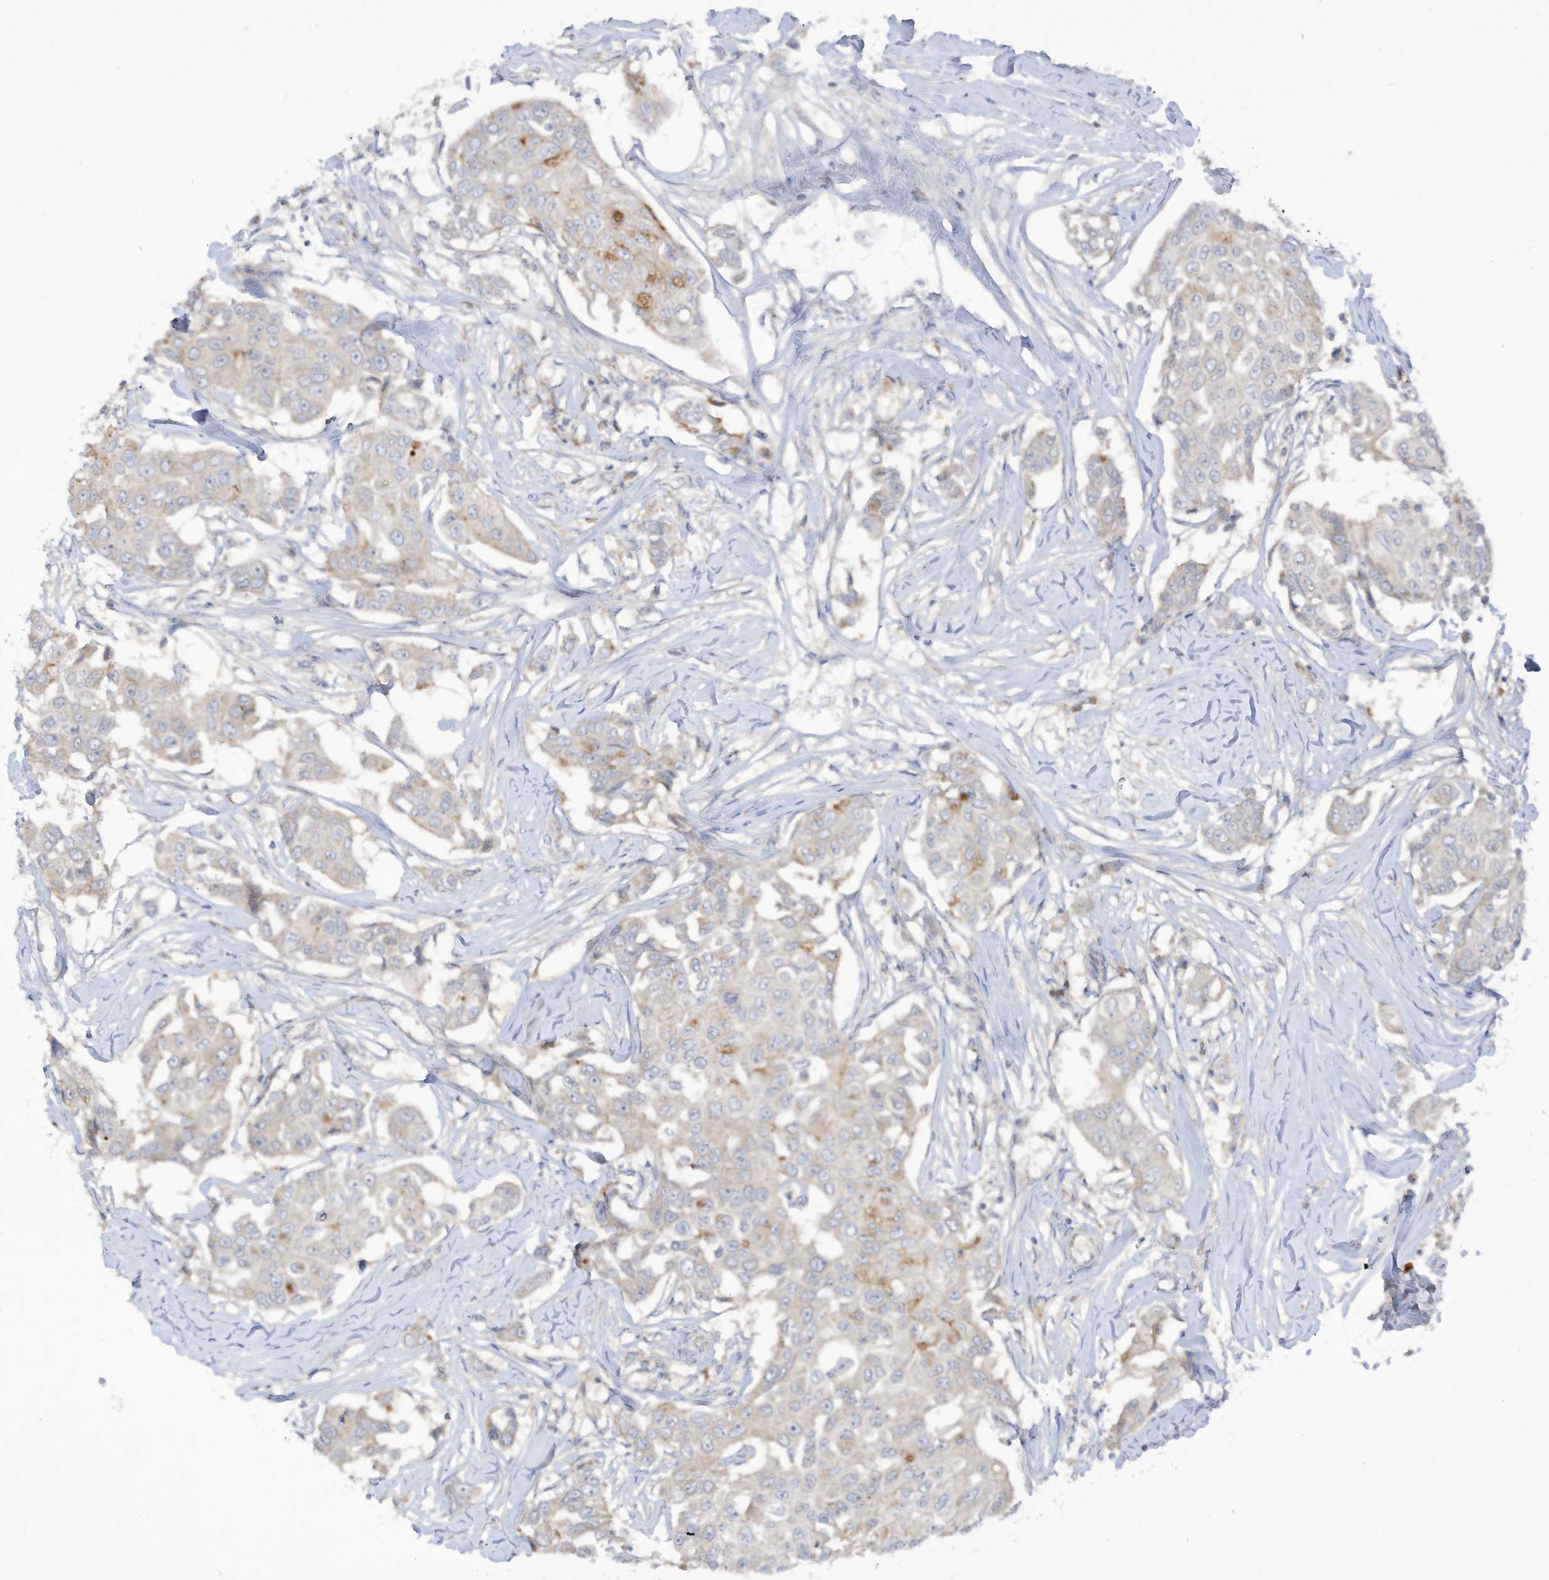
{"staining": {"intensity": "weak", "quantity": "<25%", "location": "cytoplasmic/membranous"}, "tissue": "breast cancer", "cell_type": "Tumor cells", "image_type": "cancer", "snomed": [{"axis": "morphology", "description": "Duct carcinoma"}, {"axis": "topography", "description": "Breast"}], "caption": "IHC of human breast infiltrating ductal carcinoma displays no positivity in tumor cells.", "gene": "LRRN2", "patient": {"sex": "female", "age": 80}}